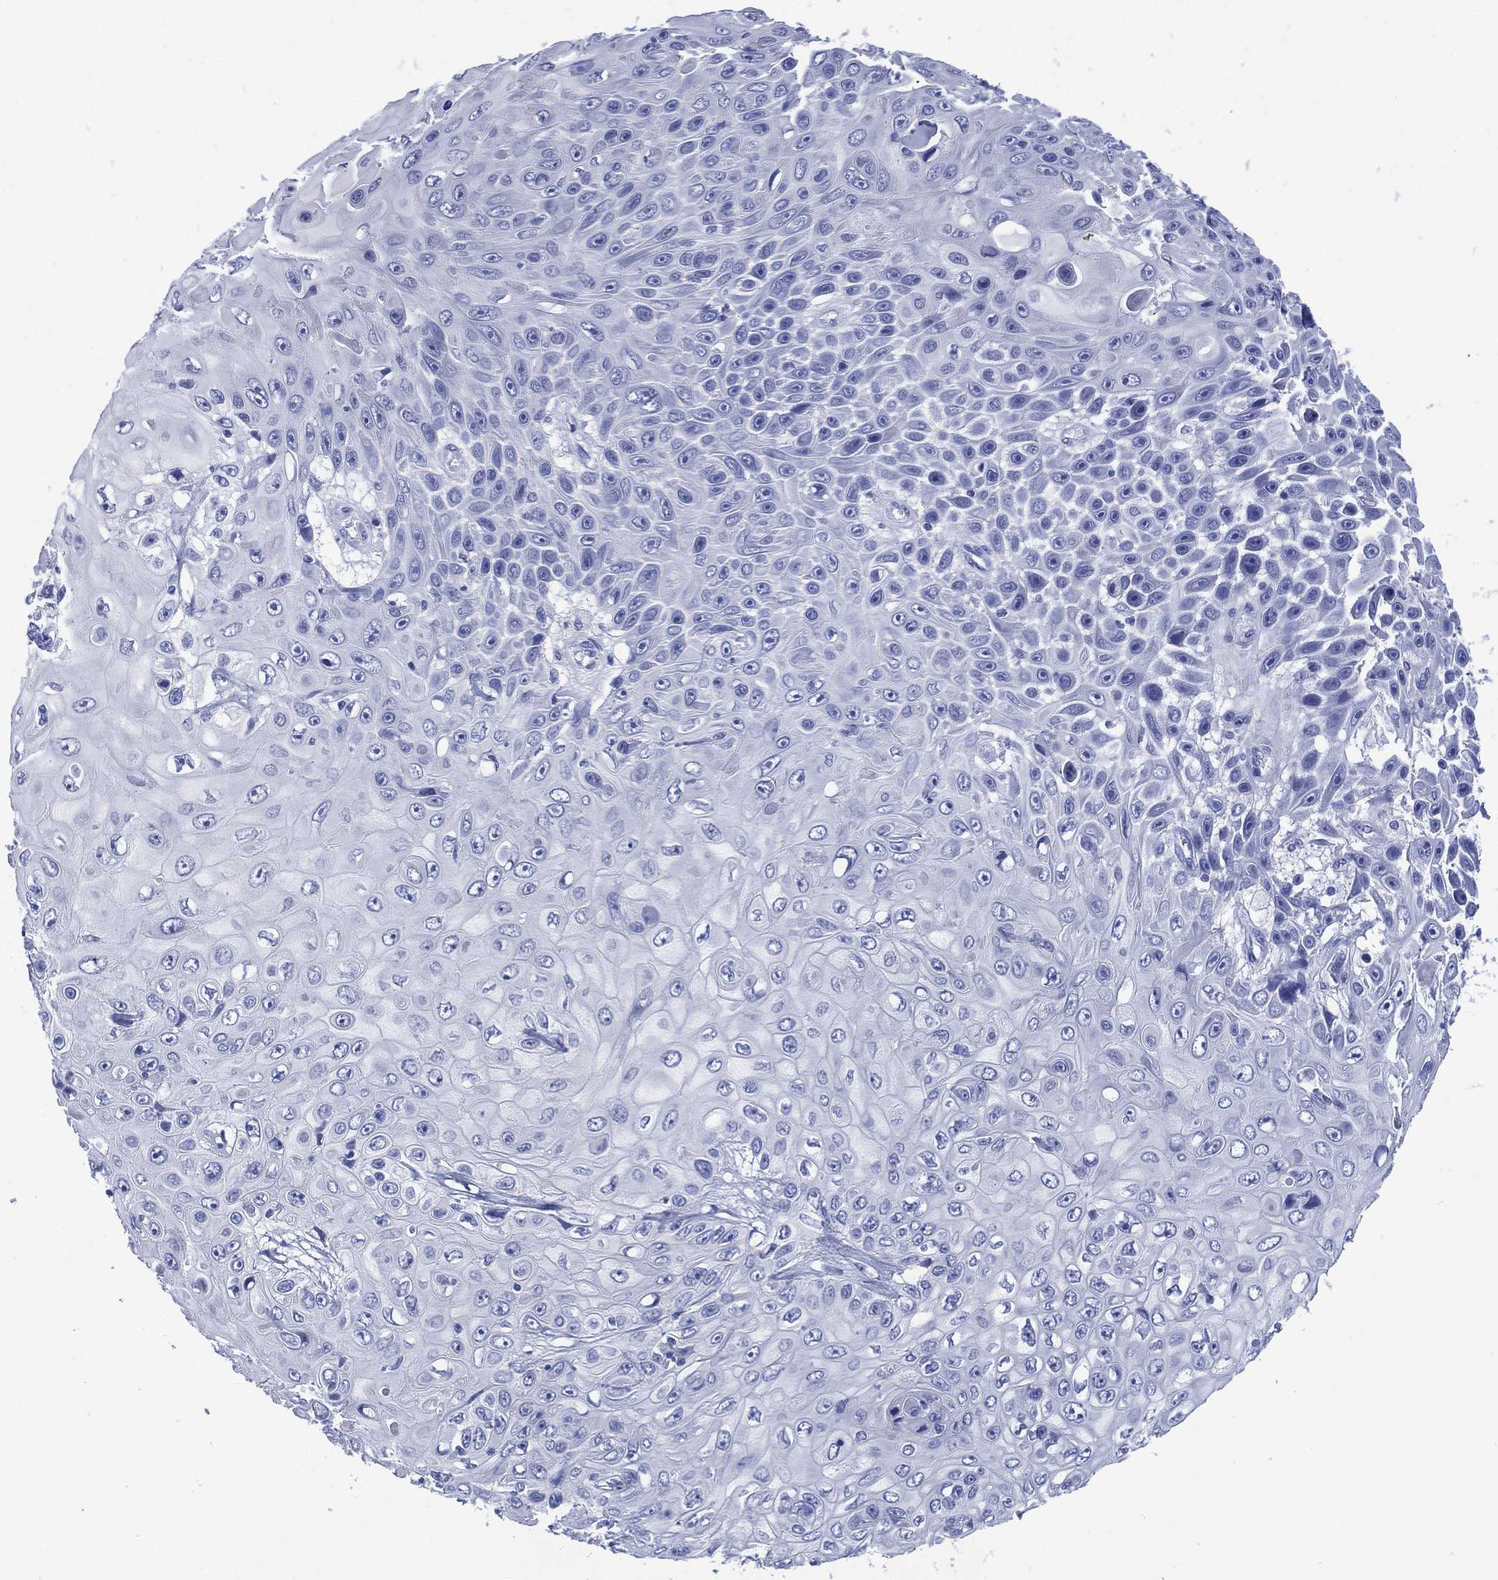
{"staining": {"intensity": "negative", "quantity": "none", "location": "none"}, "tissue": "skin cancer", "cell_type": "Tumor cells", "image_type": "cancer", "snomed": [{"axis": "morphology", "description": "Squamous cell carcinoma, NOS"}, {"axis": "topography", "description": "Skin"}], "caption": "High power microscopy photomicrograph of an immunohistochemistry (IHC) image of skin cancer (squamous cell carcinoma), revealing no significant staining in tumor cells.", "gene": "SHCBP1L", "patient": {"sex": "male", "age": 82}}